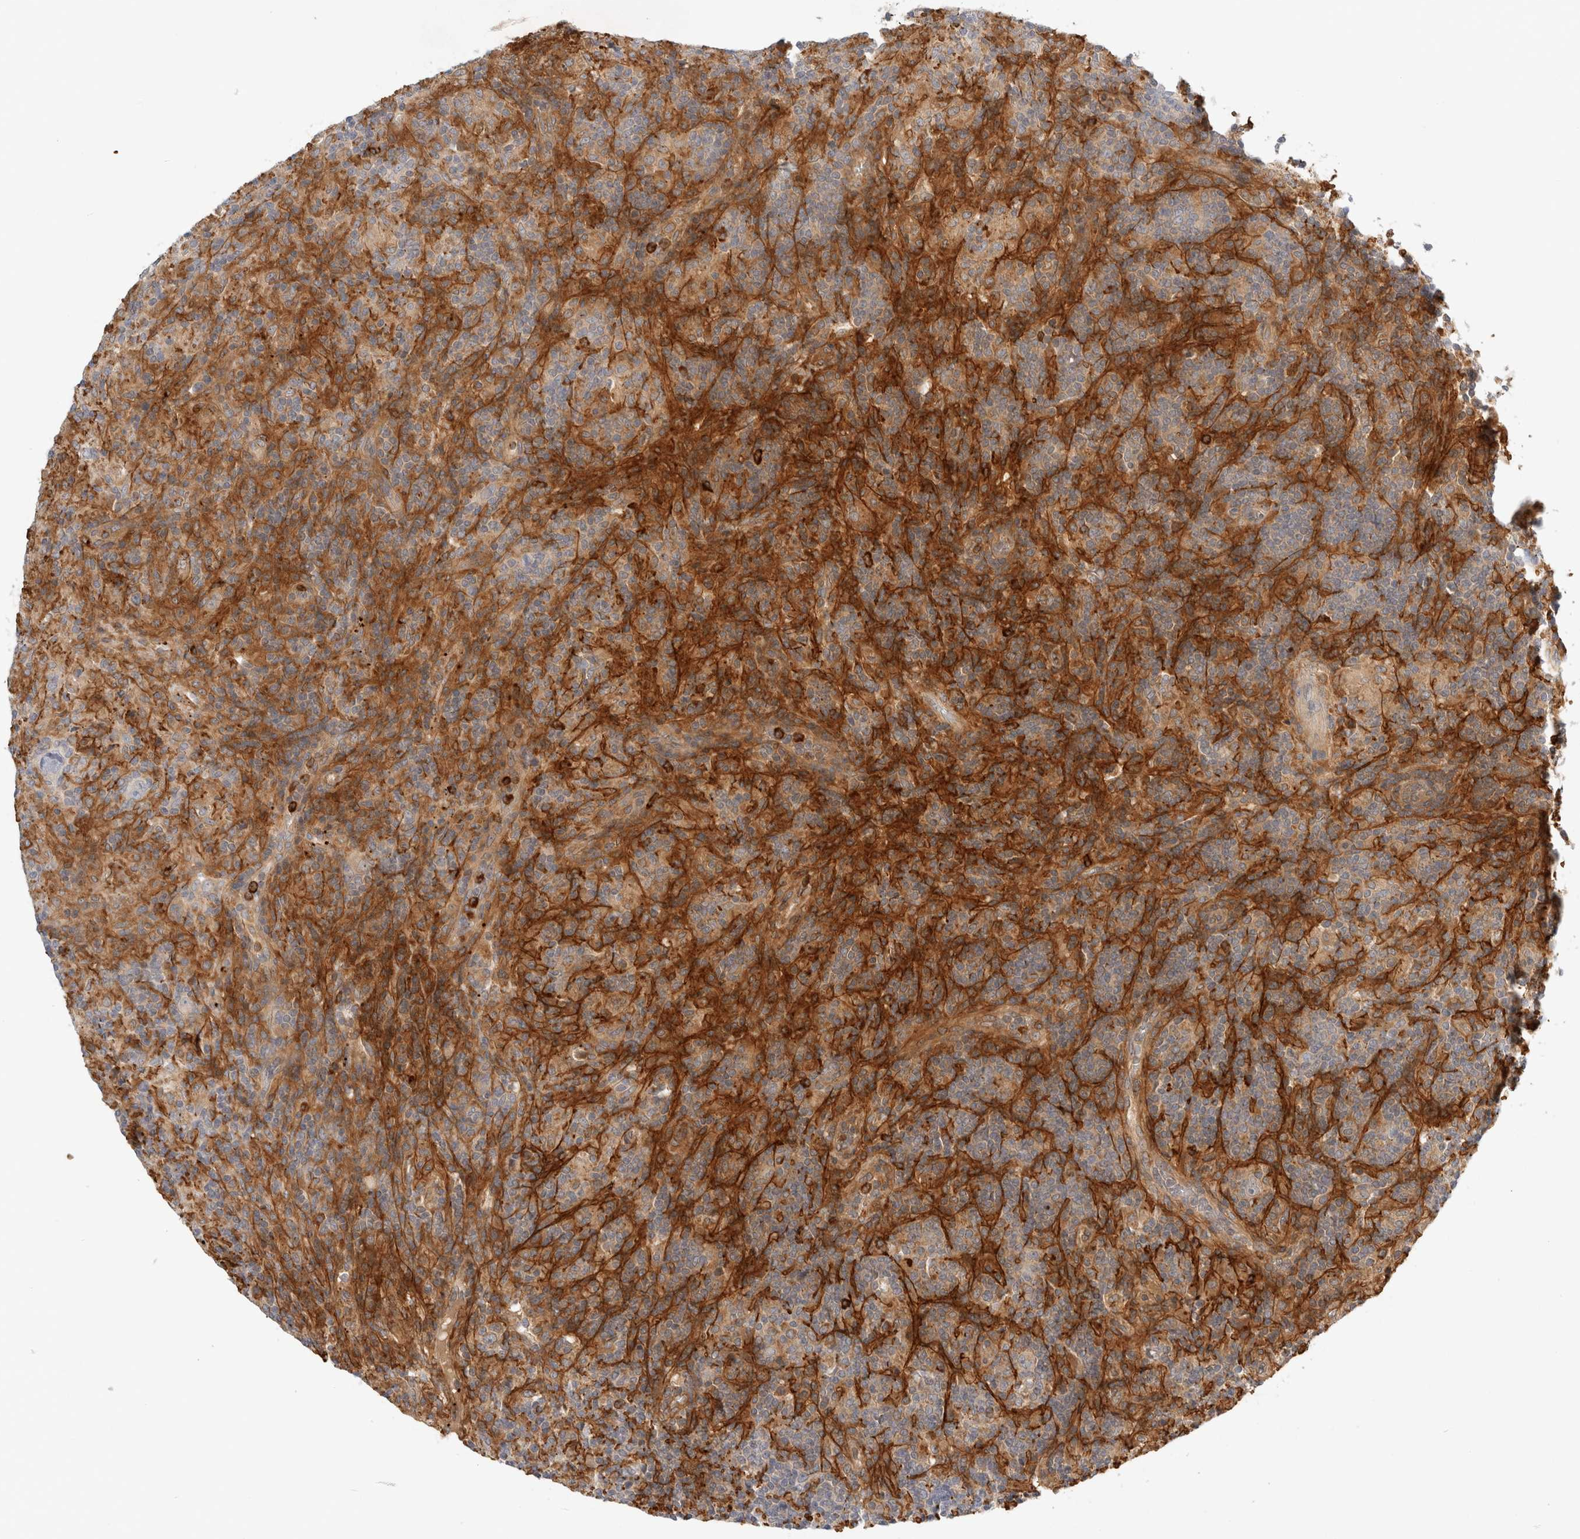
{"staining": {"intensity": "negative", "quantity": "none", "location": "none"}, "tissue": "lymphoma", "cell_type": "Tumor cells", "image_type": "cancer", "snomed": [{"axis": "morphology", "description": "Hodgkin's disease, NOS"}, {"axis": "topography", "description": "Lymph node"}], "caption": "Immunohistochemistry (IHC) photomicrograph of Hodgkin's disease stained for a protein (brown), which reveals no expression in tumor cells.", "gene": "FGL2", "patient": {"sex": "male", "age": 70}}